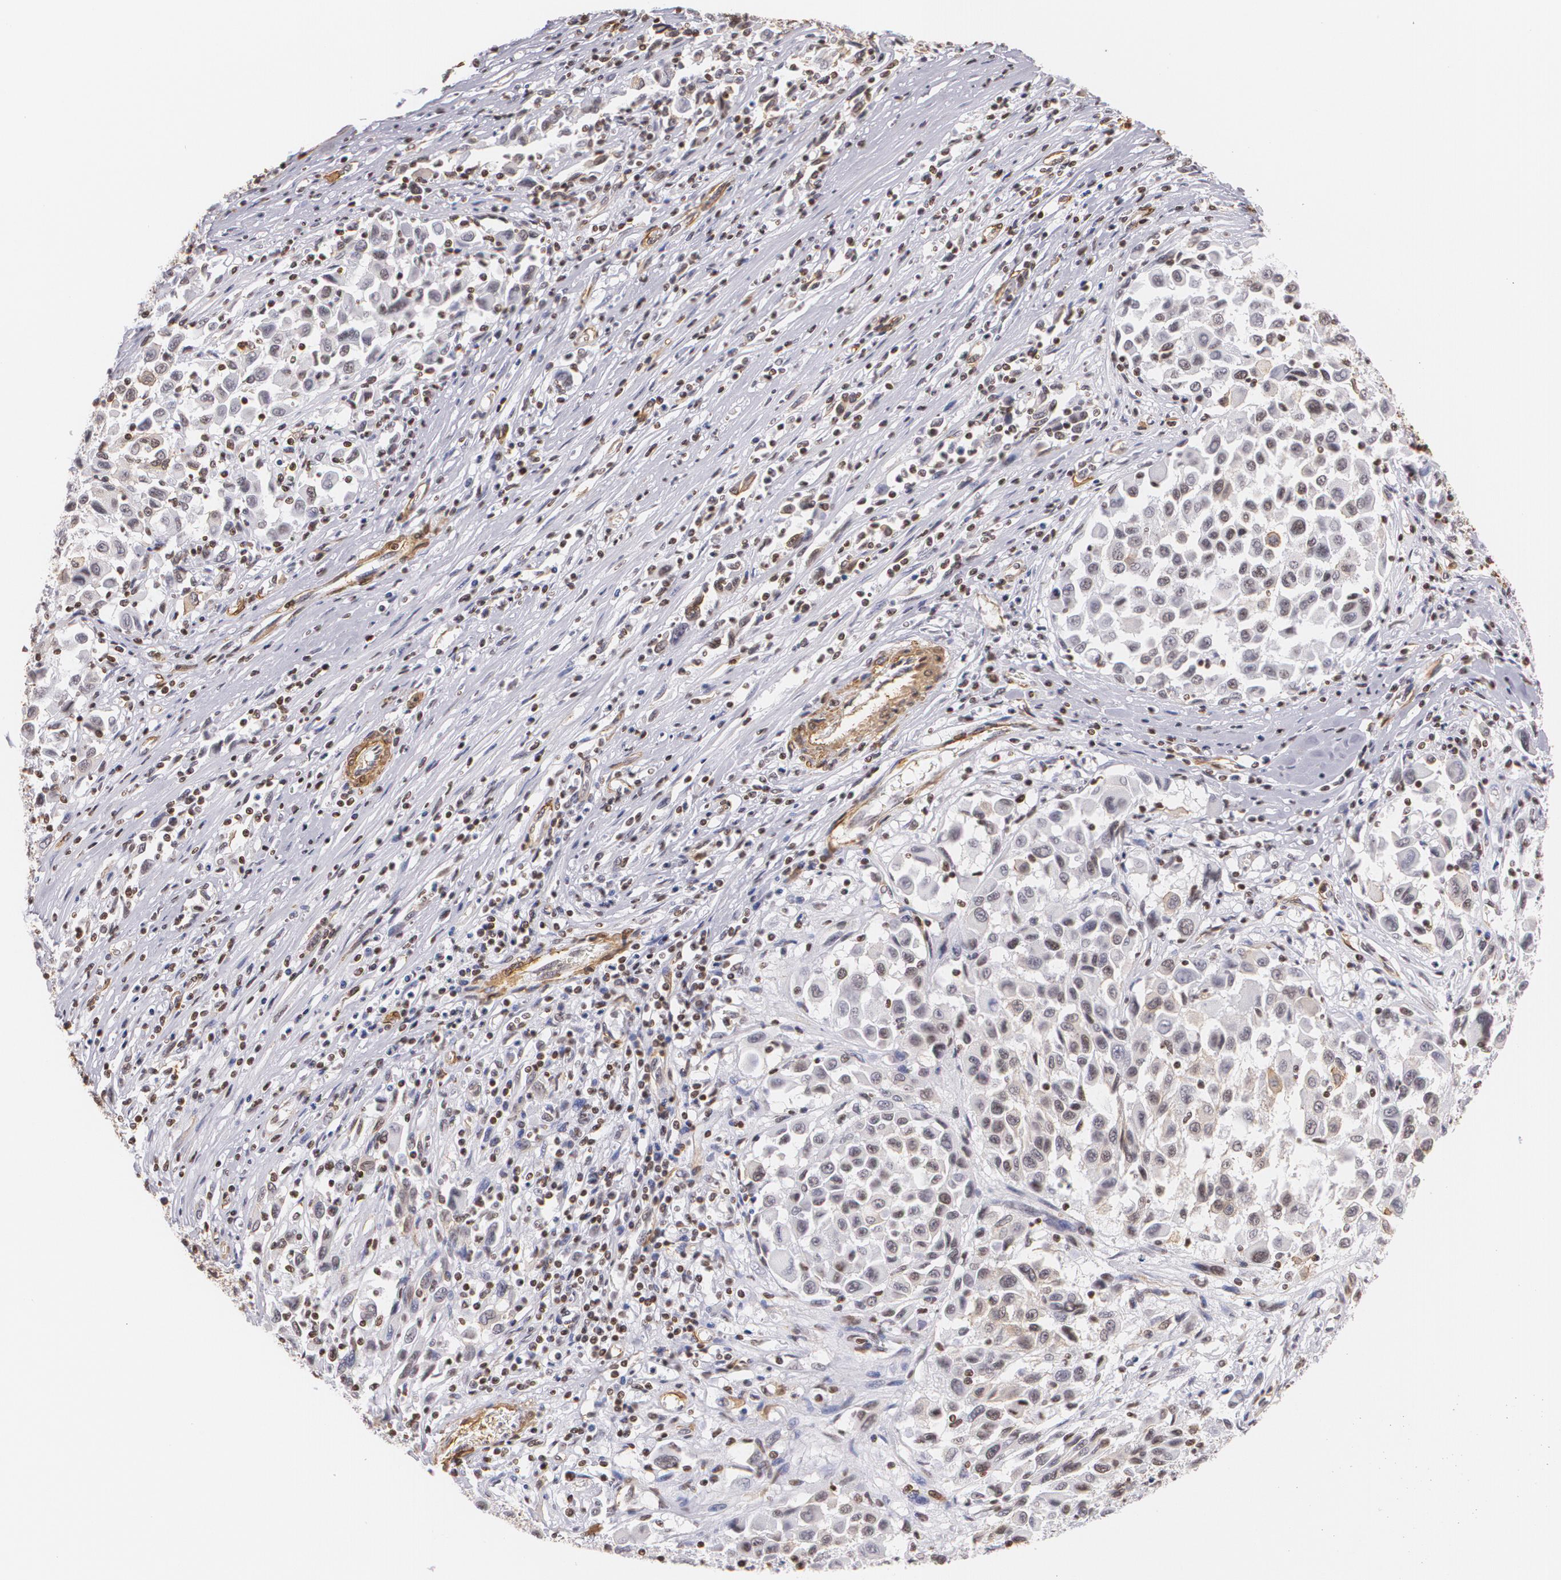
{"staining": {"intensity": "negative", "quantity": "none", "location": "none"}, "tissue": "melanoma", "cell_type": "Tumor cells", "image_type": "cancer", "snomed": [{"axis": "morphology", "description": "Malignant melanoma, Metastatic site"}, {"axis": "topography", "description": "Lymph node"}], "caption": "DAB immunohistochemical staining of malignant melanoma (metastatic site) shows no significant staining in tumor cells.", "gene": "VAMP1", "patient": {"sex": "male", "age": 61}}